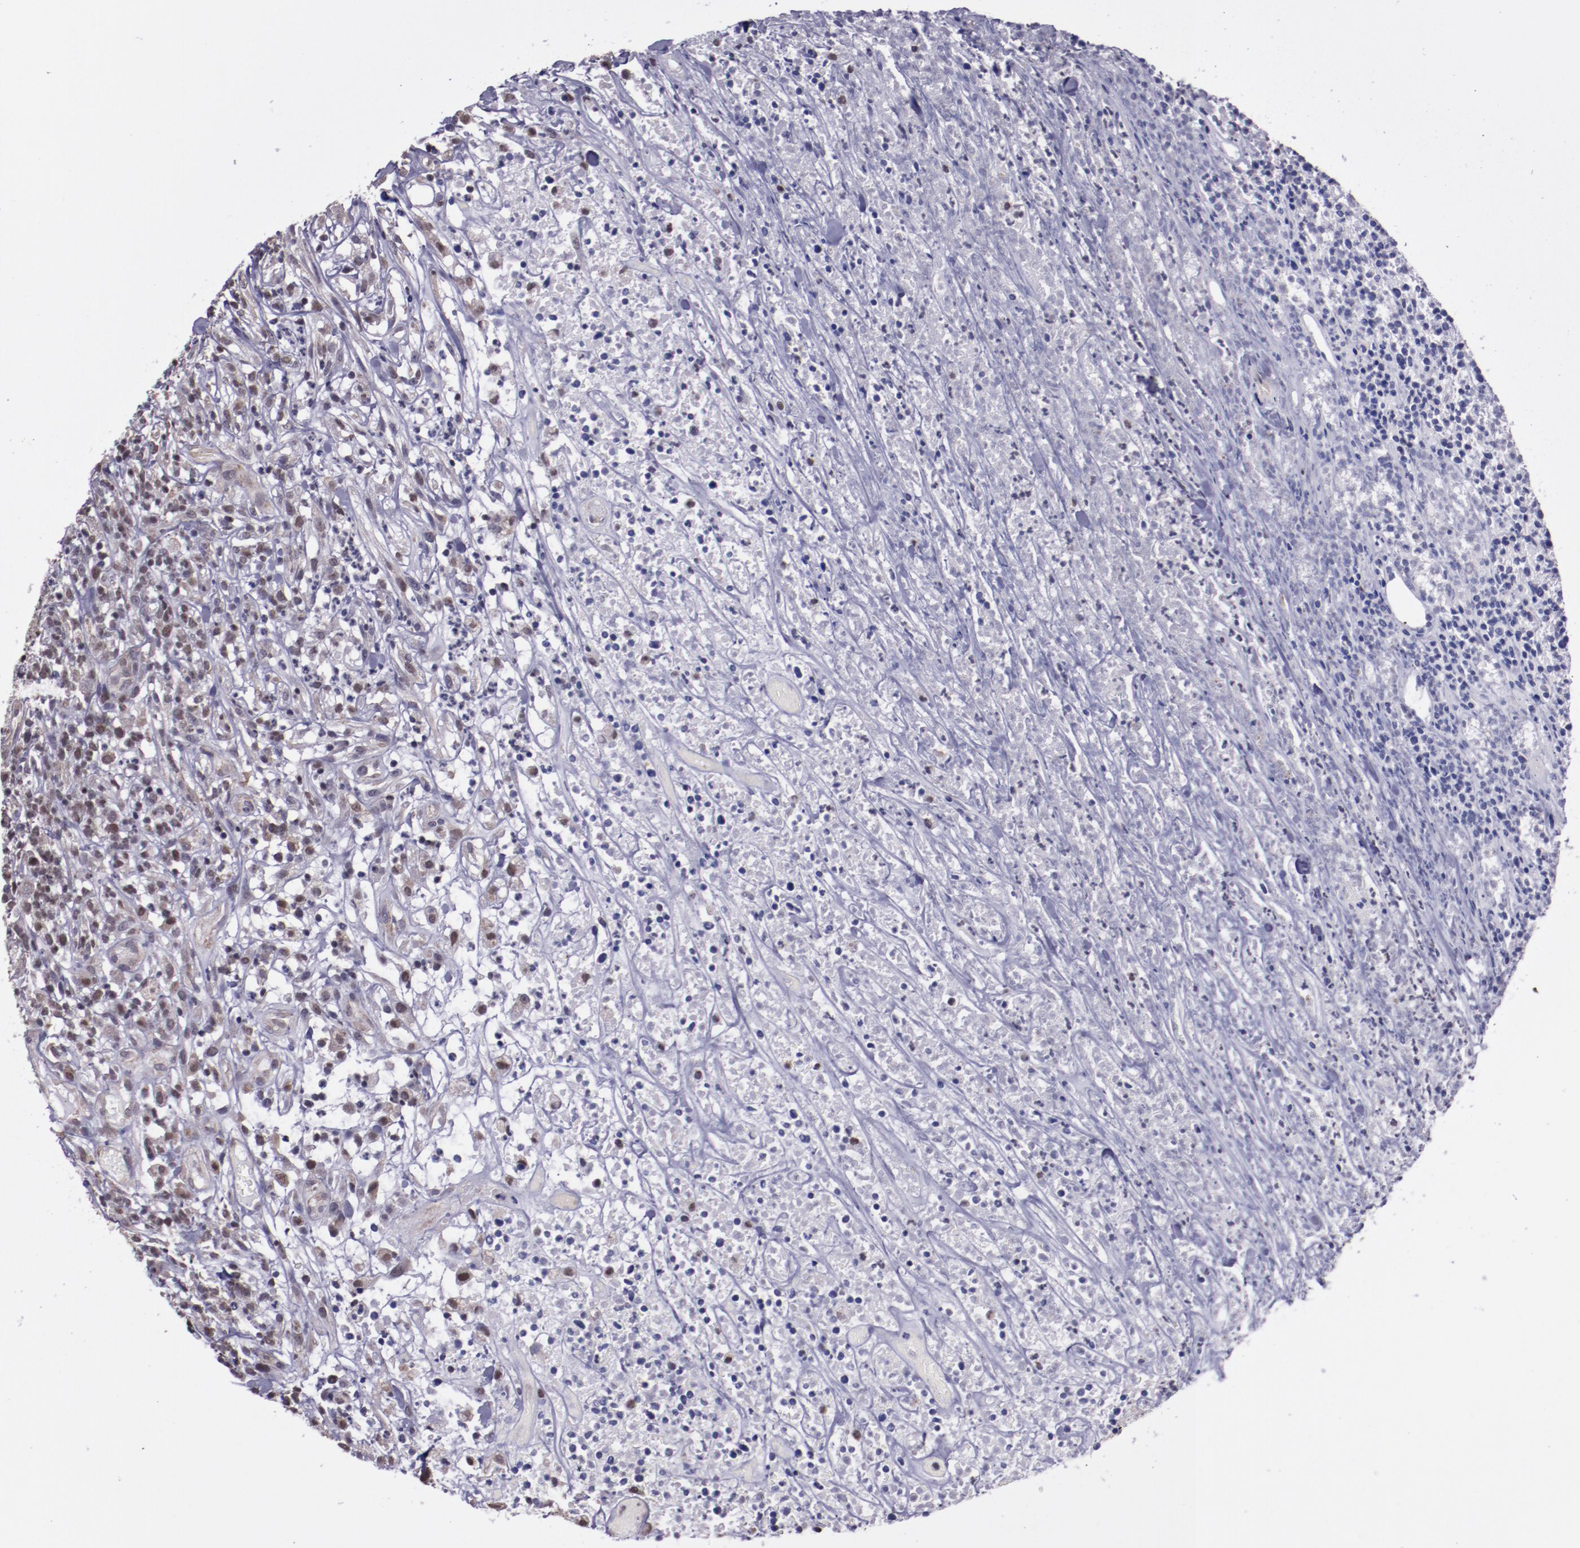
{"staining": {"intensity": "weak", "quantity": "<25%", "location": "nuclear"}, "tissue": "lymphoma", "cell_type": "Tumor cells", "image_type": "cancer", "snomed": [{"axis": "morphology", "description": "Malignant lymphoma, non-Hodgkin's type, High grade"}, {"axis": "topography", "description": "Lymph node"}], "caption": "A high-resolution histopathology image shows immunohistochemistry staining of malignant lymphoma, non-Hodgkin's type (high-grade), which exhibits no significant positivity in tumor cells.", "gene": "ELF1", "patient": {"sex": "female", "age": 73}}